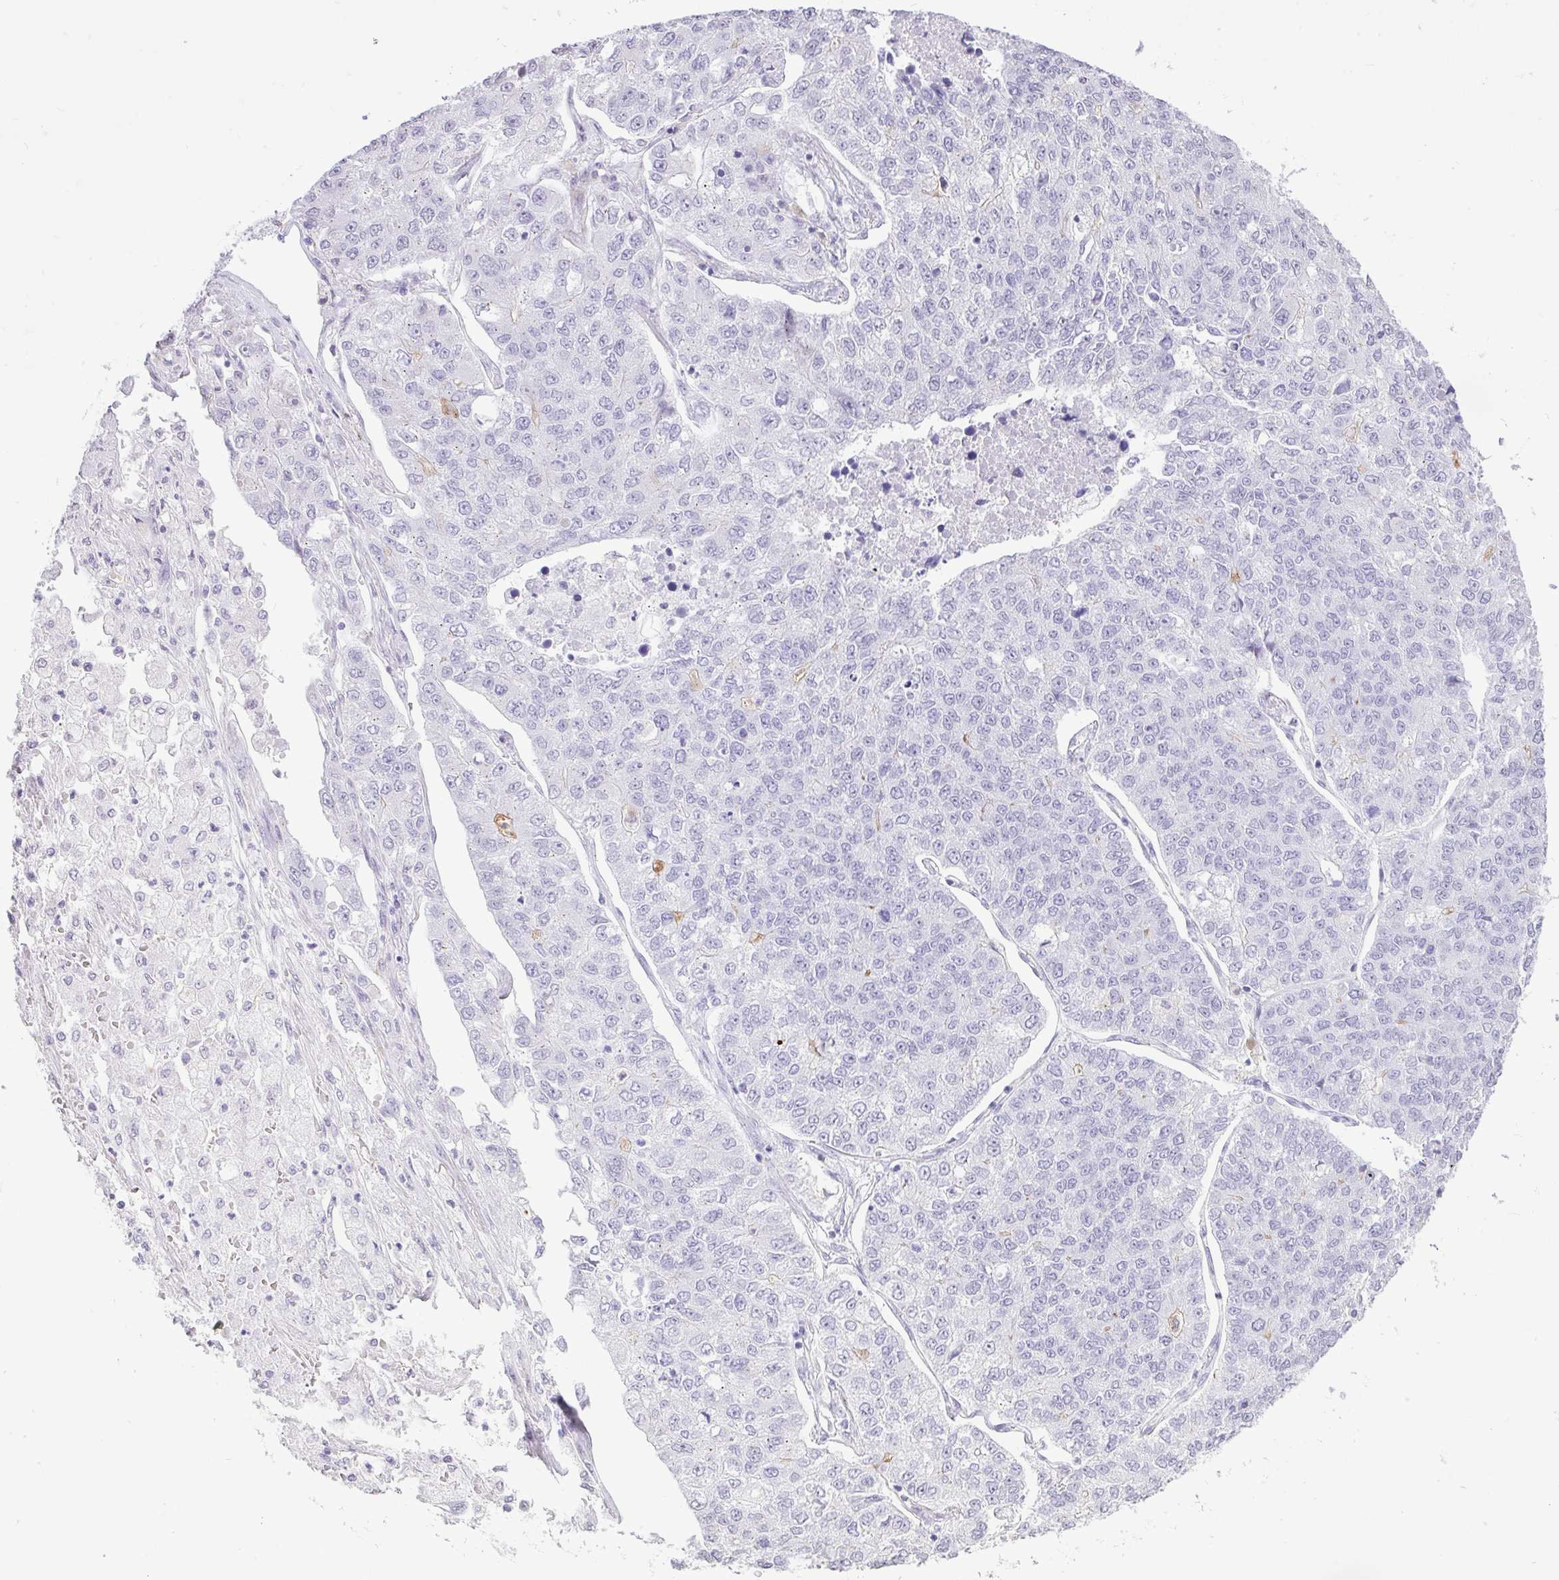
{"staining": {"intensity": "negative", "quantity": "none", "location": "none"}, "tissue": "lung cancer", "cell_type": "Tumor cells", "image_type": "cancer", "snomed": [{"axis": "morphology", "description": "Adenocarcinoma, NOS"}, {"axis": "topography", "description": "Lung"}], "caption": "This is an IHC histopathology image of human lung cancer (adenocarcinoma). There is no expression in tumor cells.", "gene": "REEP1", "patient": {"sex": "male", "age": 49}}